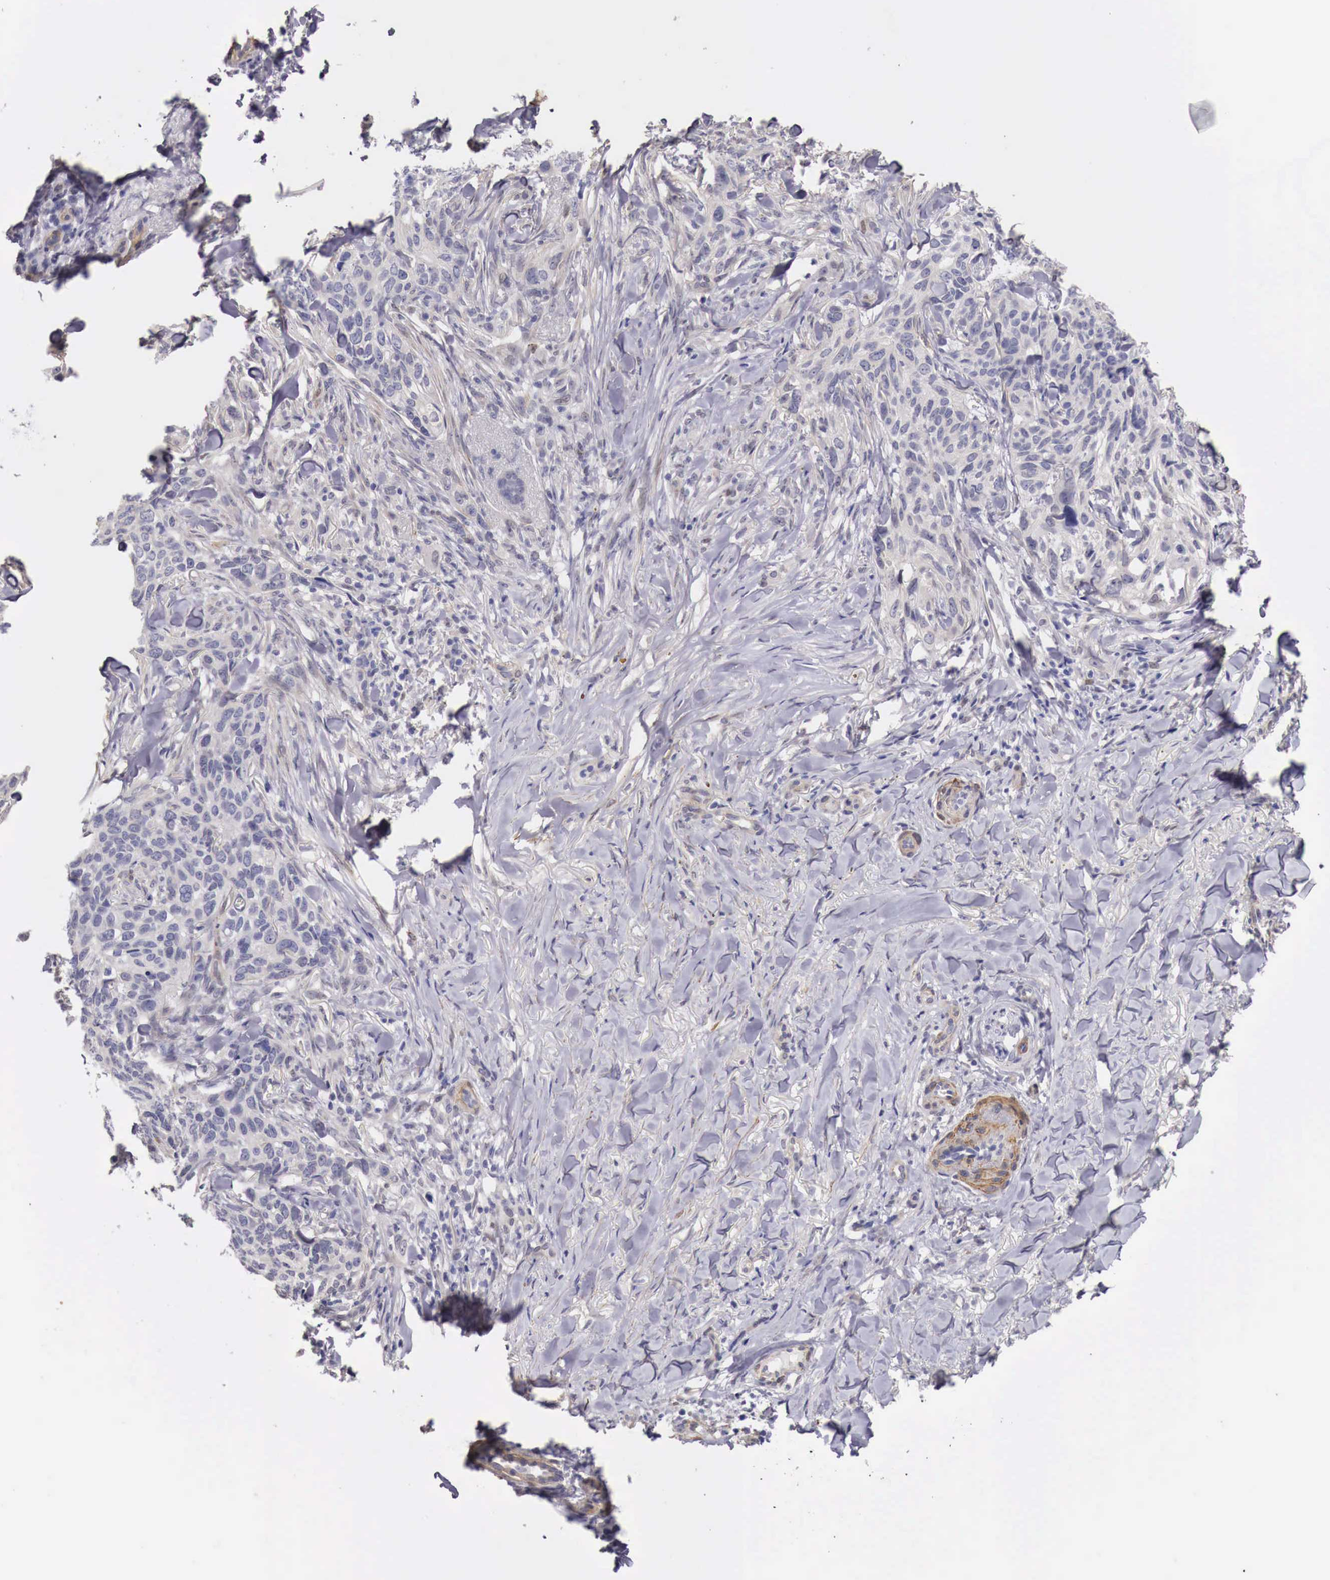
{"staining": {"intensity": "negative", "quantity": "none", "location": "none"}, "tissue": "skin cancer", "cell_type": "Tumor cells", "image_type": "cancer", "snomed": [{"axis": "morphology", "description": "Normal tissue, NOS"}, {"axis": "morphology", "description": "Basal cell carcinoma"}, {"axis": "topography", "description": "Skin"}], "caption": "Skin cancer stained for a protein using IHC demonstrates no staining tumor cells.", "gene": "ENOX2", "patient": {"sex": "male", "age": 81}}